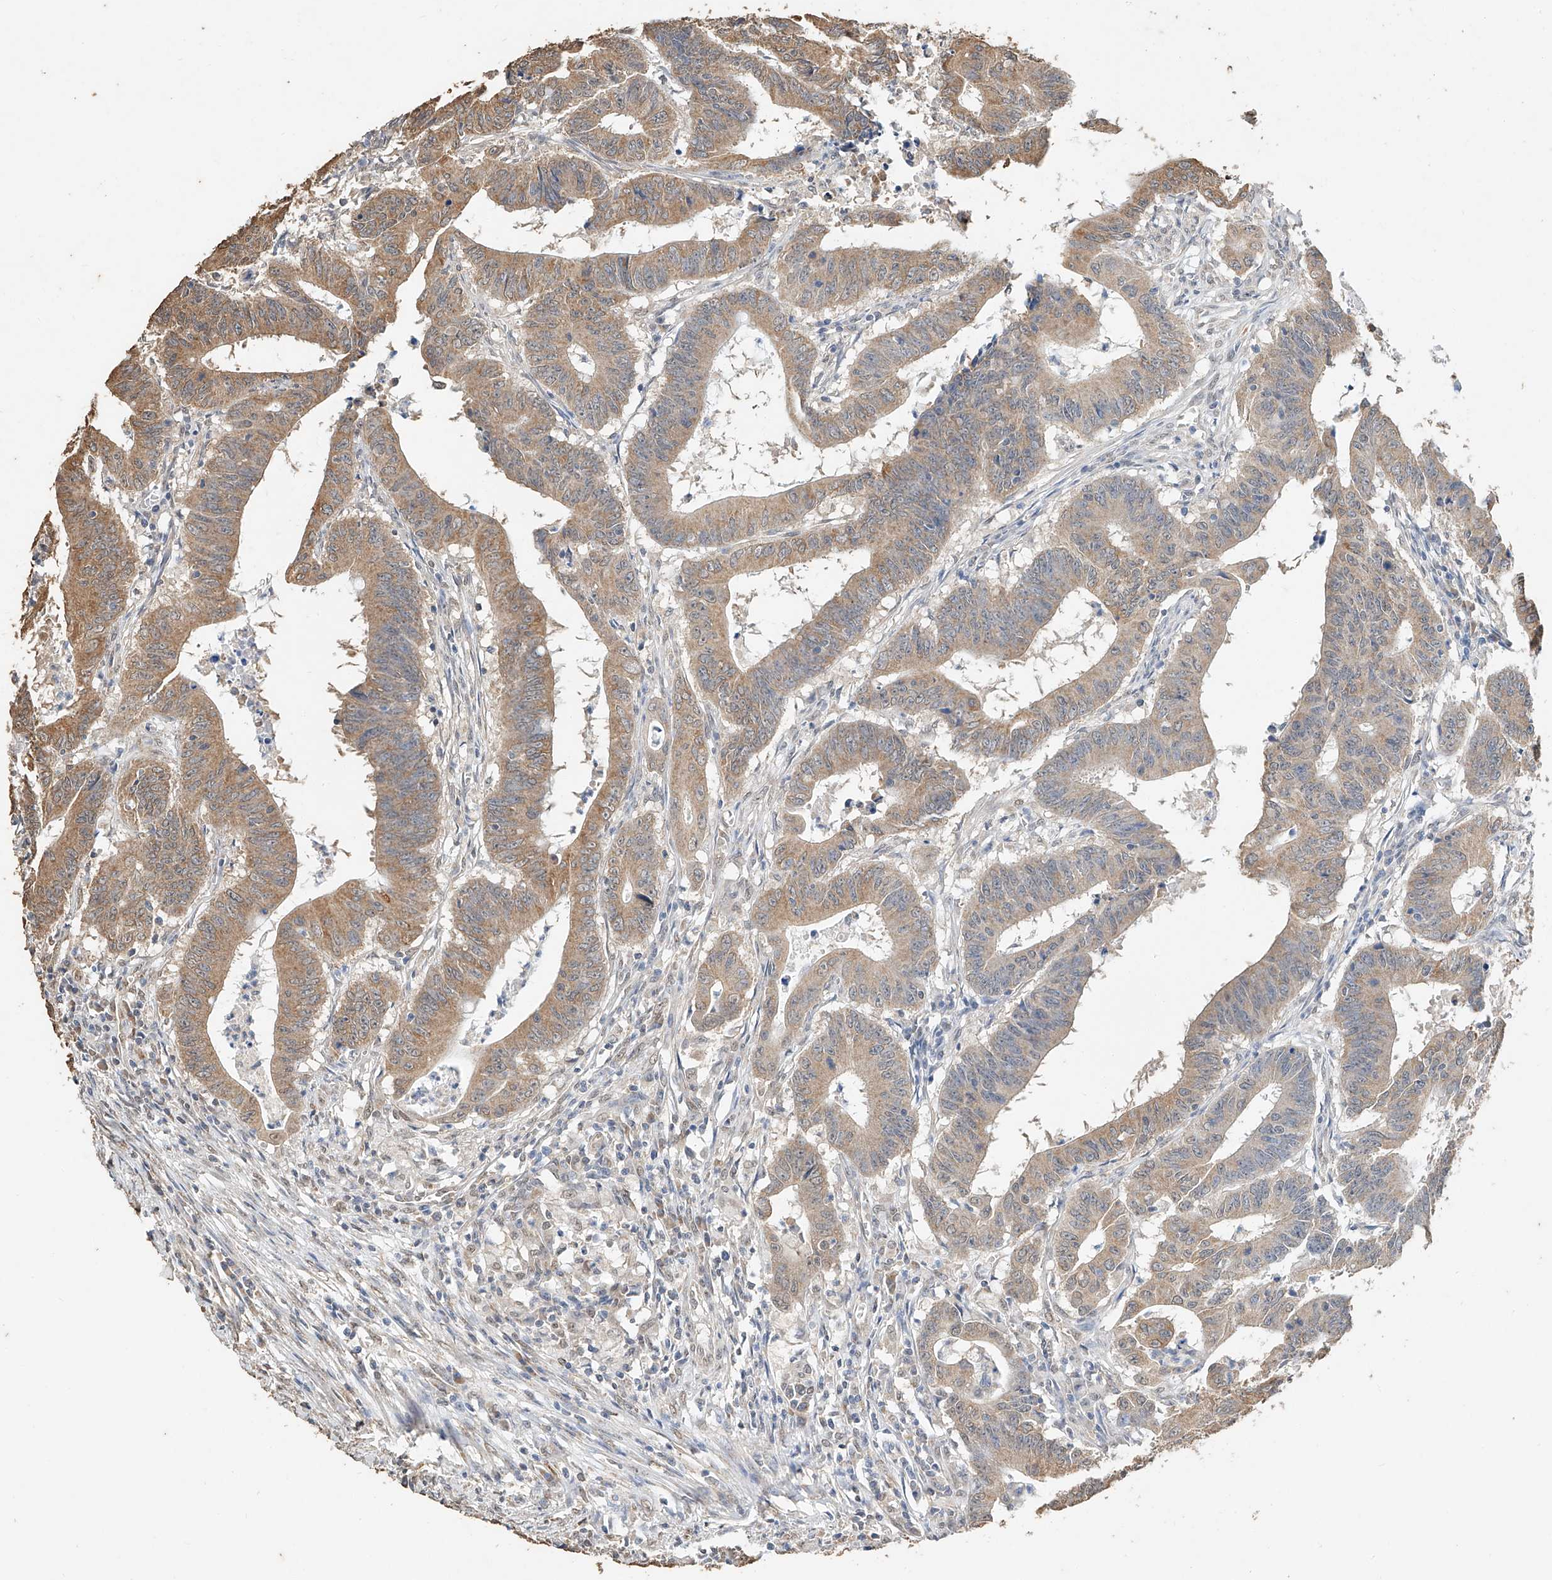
{"staining": {"intensity": "moderate", "quantity": ">75%", "location": "cytoplasmic/membranous"}, "tissue": "colorectal cancer", "cell_type": "Tumor cells", "image_type": "cancer", "snomed": [{"axis": "morphology", "description": "Adenocarcinoma, NOS"}, {"axis": "topography", "description": "Colon"}], "caption": "Immunohistochemical staining of human adenocarcinoma (colorectal) displays medium levels of moderate cytoplasmic/membranous protein expression in approximately >75% of tumor cells.", "gene": "CERS4", "patient": {"sex": "male", "age": 45}}